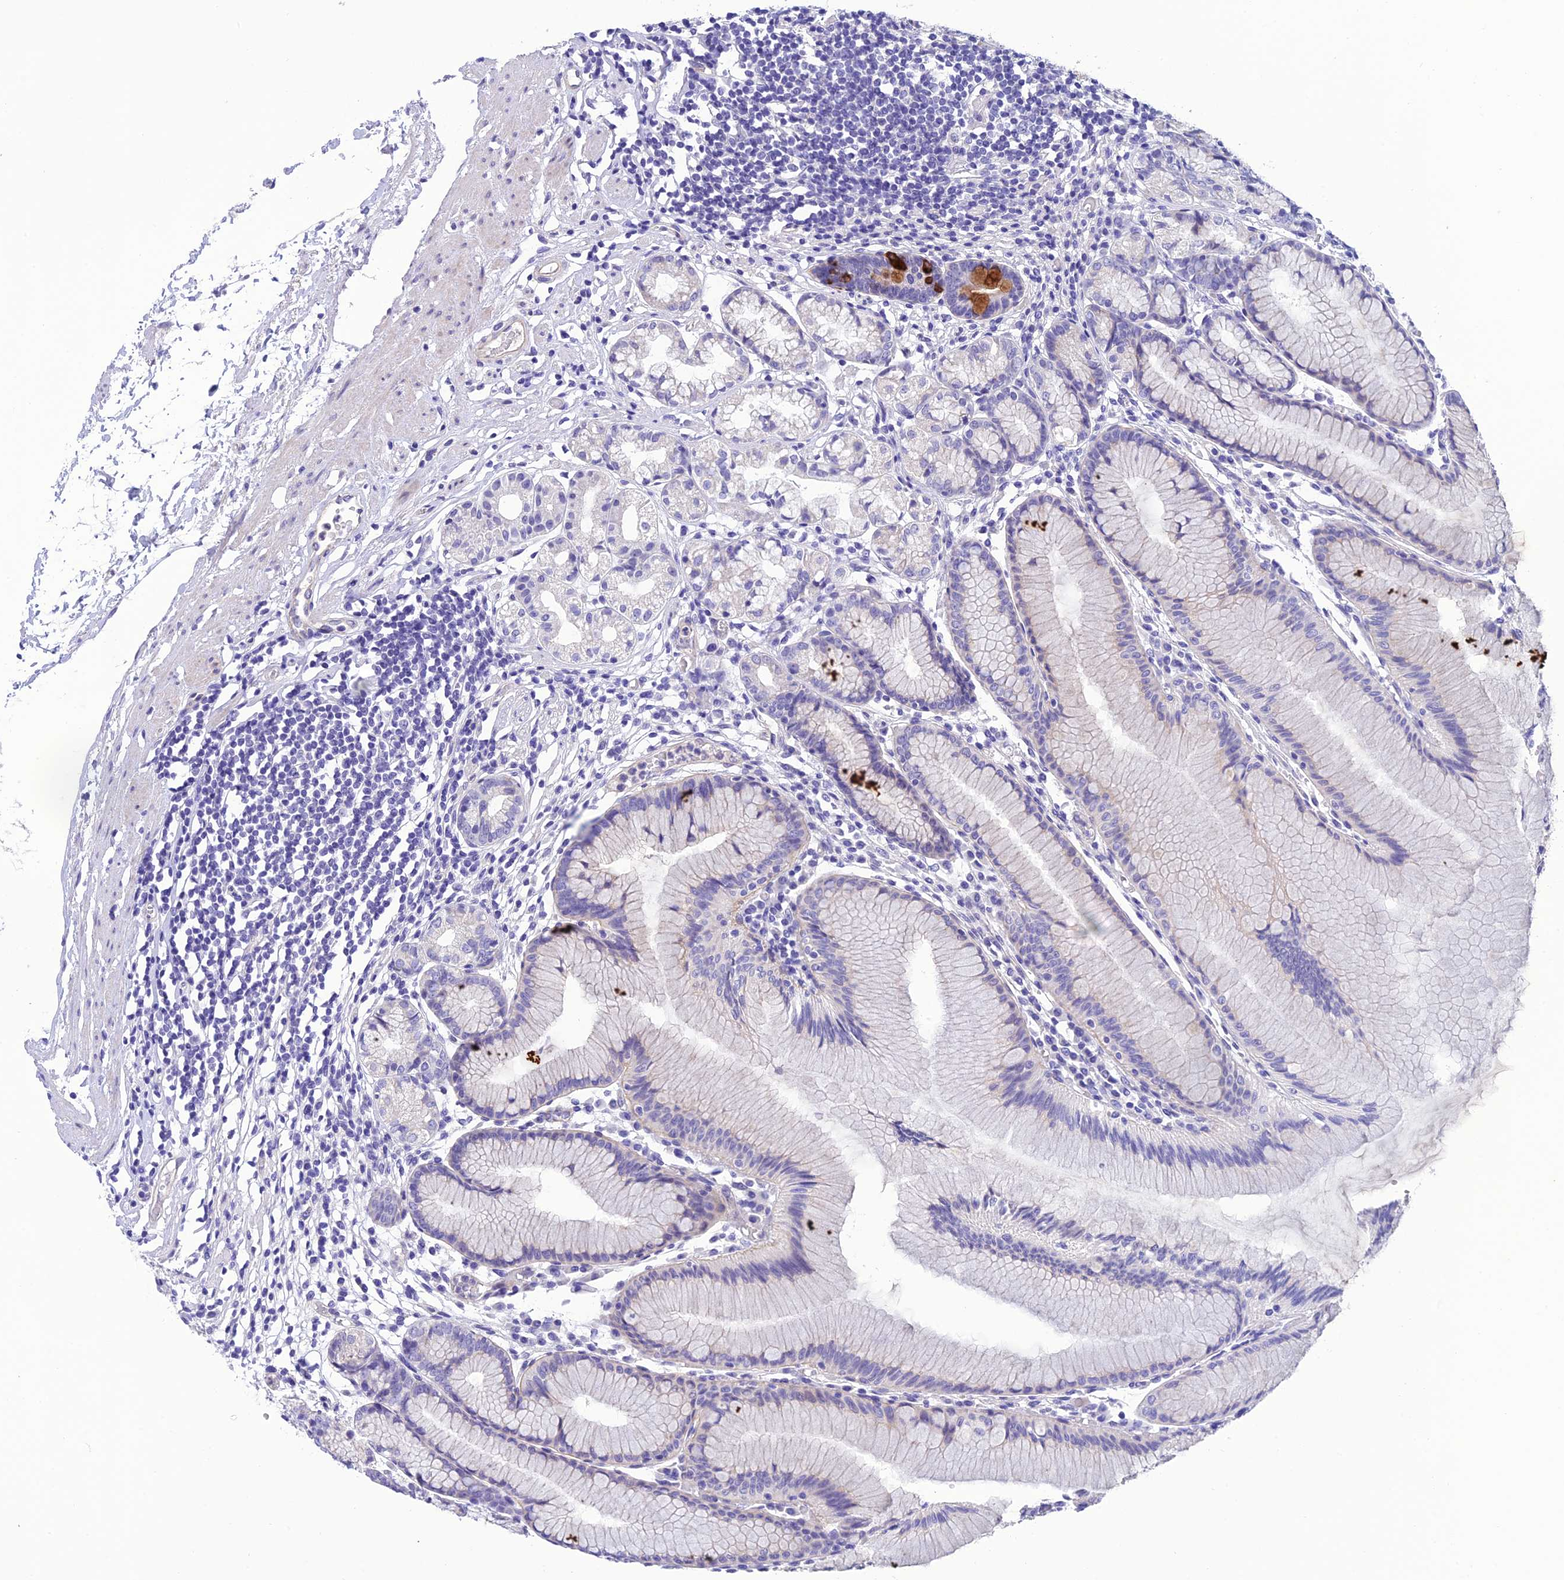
{"staining": {"intensity": "strong", "quantity": "<25%", "location": "cytoplasmic/membranous"}, "tissue": "stomach", "cell_type": "Glandular cells", "image_type": "normal", "snomed": [{"axis": "morphology", "description": "Normal tissue, NOS"}, {"axis": "topography", "description": "Stomach"}], "caption": "IHC image of benign stomach: stomach stained using immunohistochemistry (IHC) demonstrates medium levels of strong protein expression localized specifically in the cytoplasmic/membranous of glandular cells, appearing as a cytoplasmic/membranous brown color.", "gene": "C17orf67", "patient": {"sex": "female", "age": 57}}